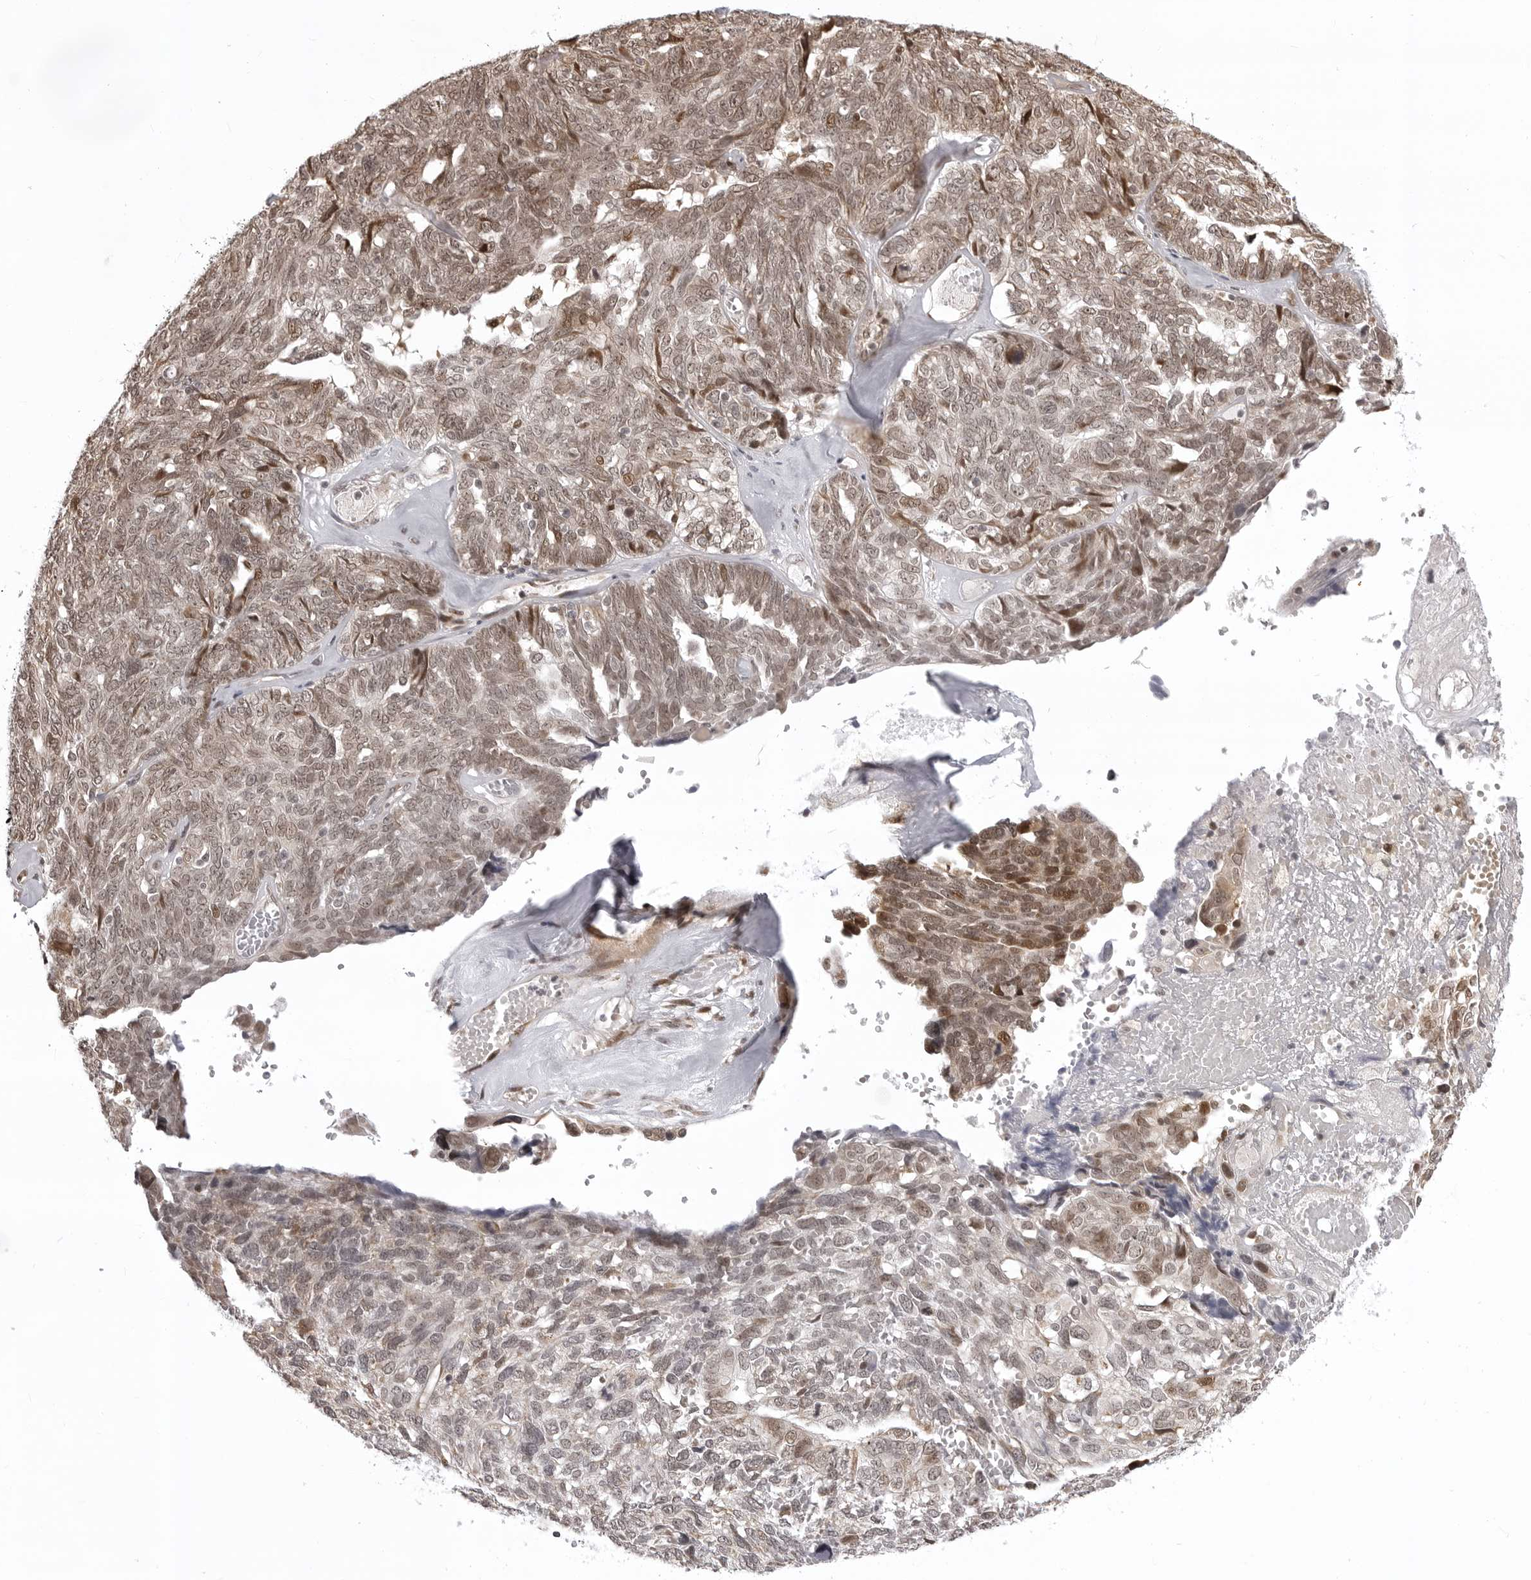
{"staining": {"intensity": "moderate", "quantity": ">75%", "location": "nuclear"}, "tissue": "ovarian cancer", "cell_type": "Tumor cells", "image_type": "cancer", "snomed": [{"axis": "morphology", "description": "Cystadenocarcinoma, serous, NOS"}, {"axis": "topography", "description": "Ovary"}], "caption": "Immunohistochemistry (IHC) micrograph of human ovarian cancer (serous cystadenocarcinoma) stained for a protein (brown), which reveals medium levels of moderate nuclear expression in about >75% of tumor cells.", "gene": "PHF3", "patient": {"sex": "female", "age": 79}}